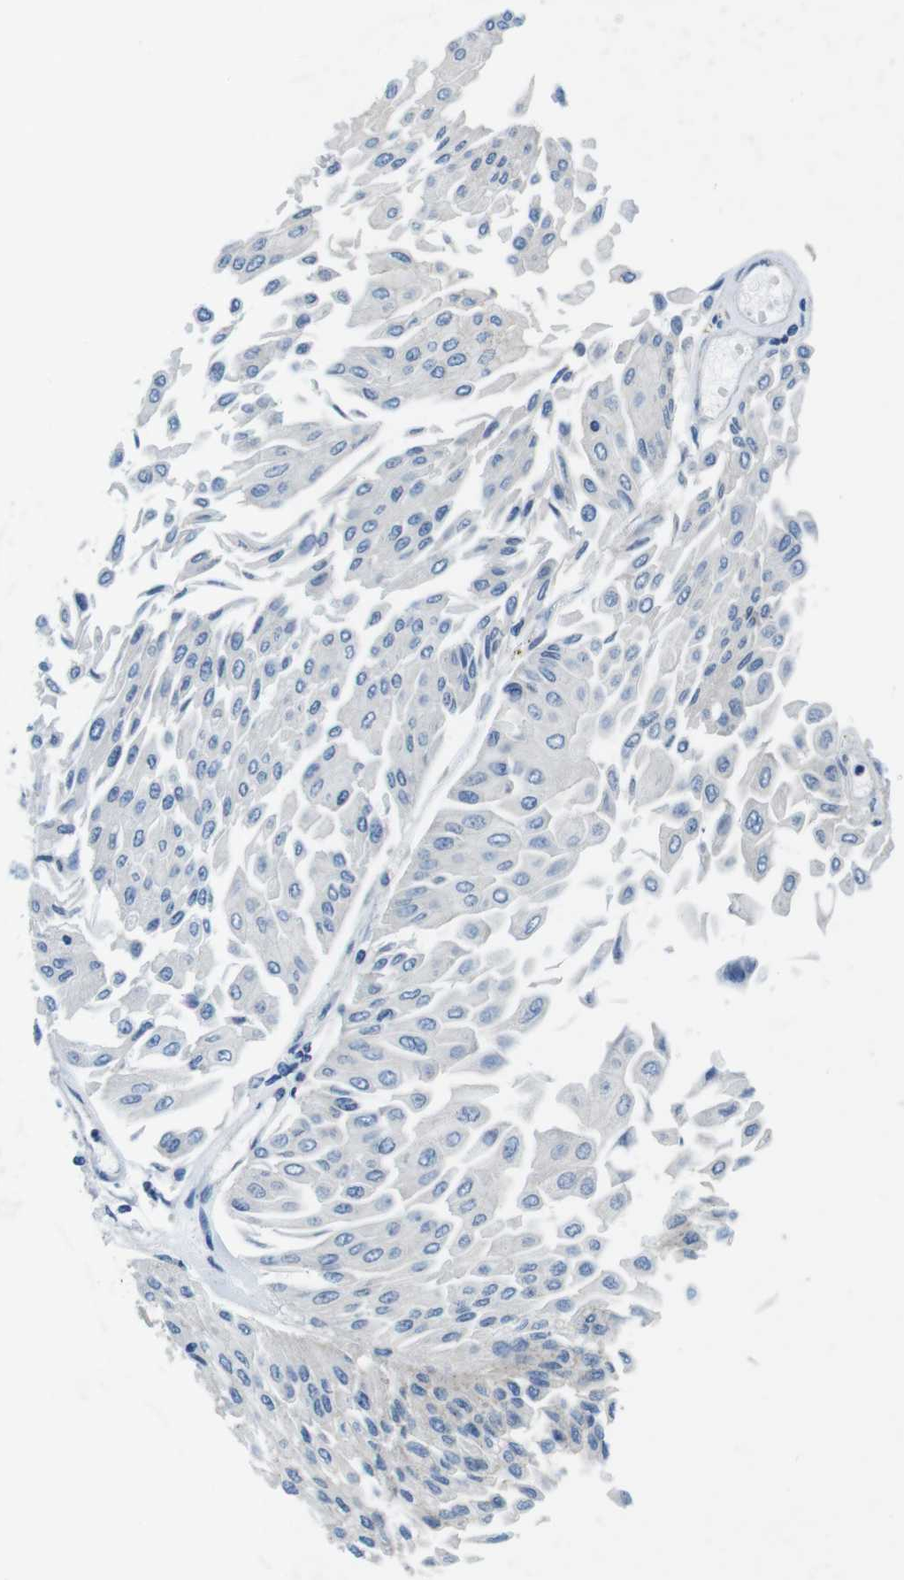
{"staining": {"intensity": "negative", "quantity": "none", "location": "none"}, "tissue": "urothelial cancer", "cell_type": "Tumor cells", "image_type": "cancer", "snomed": [{"axis": "morphology", "description": "Urothelial carcinoma, Low grade"}, {"axis": "topography", "description": "Urinary bladder"}], "caption": "Immunohistochemistry (IHC) histopathology image of human urothelial cancer stained for a protein (brown), which demonstrates no positivity in tumor cells.", "gene": "DENND4C", "patient": {"sex": "male", "age": 67}}